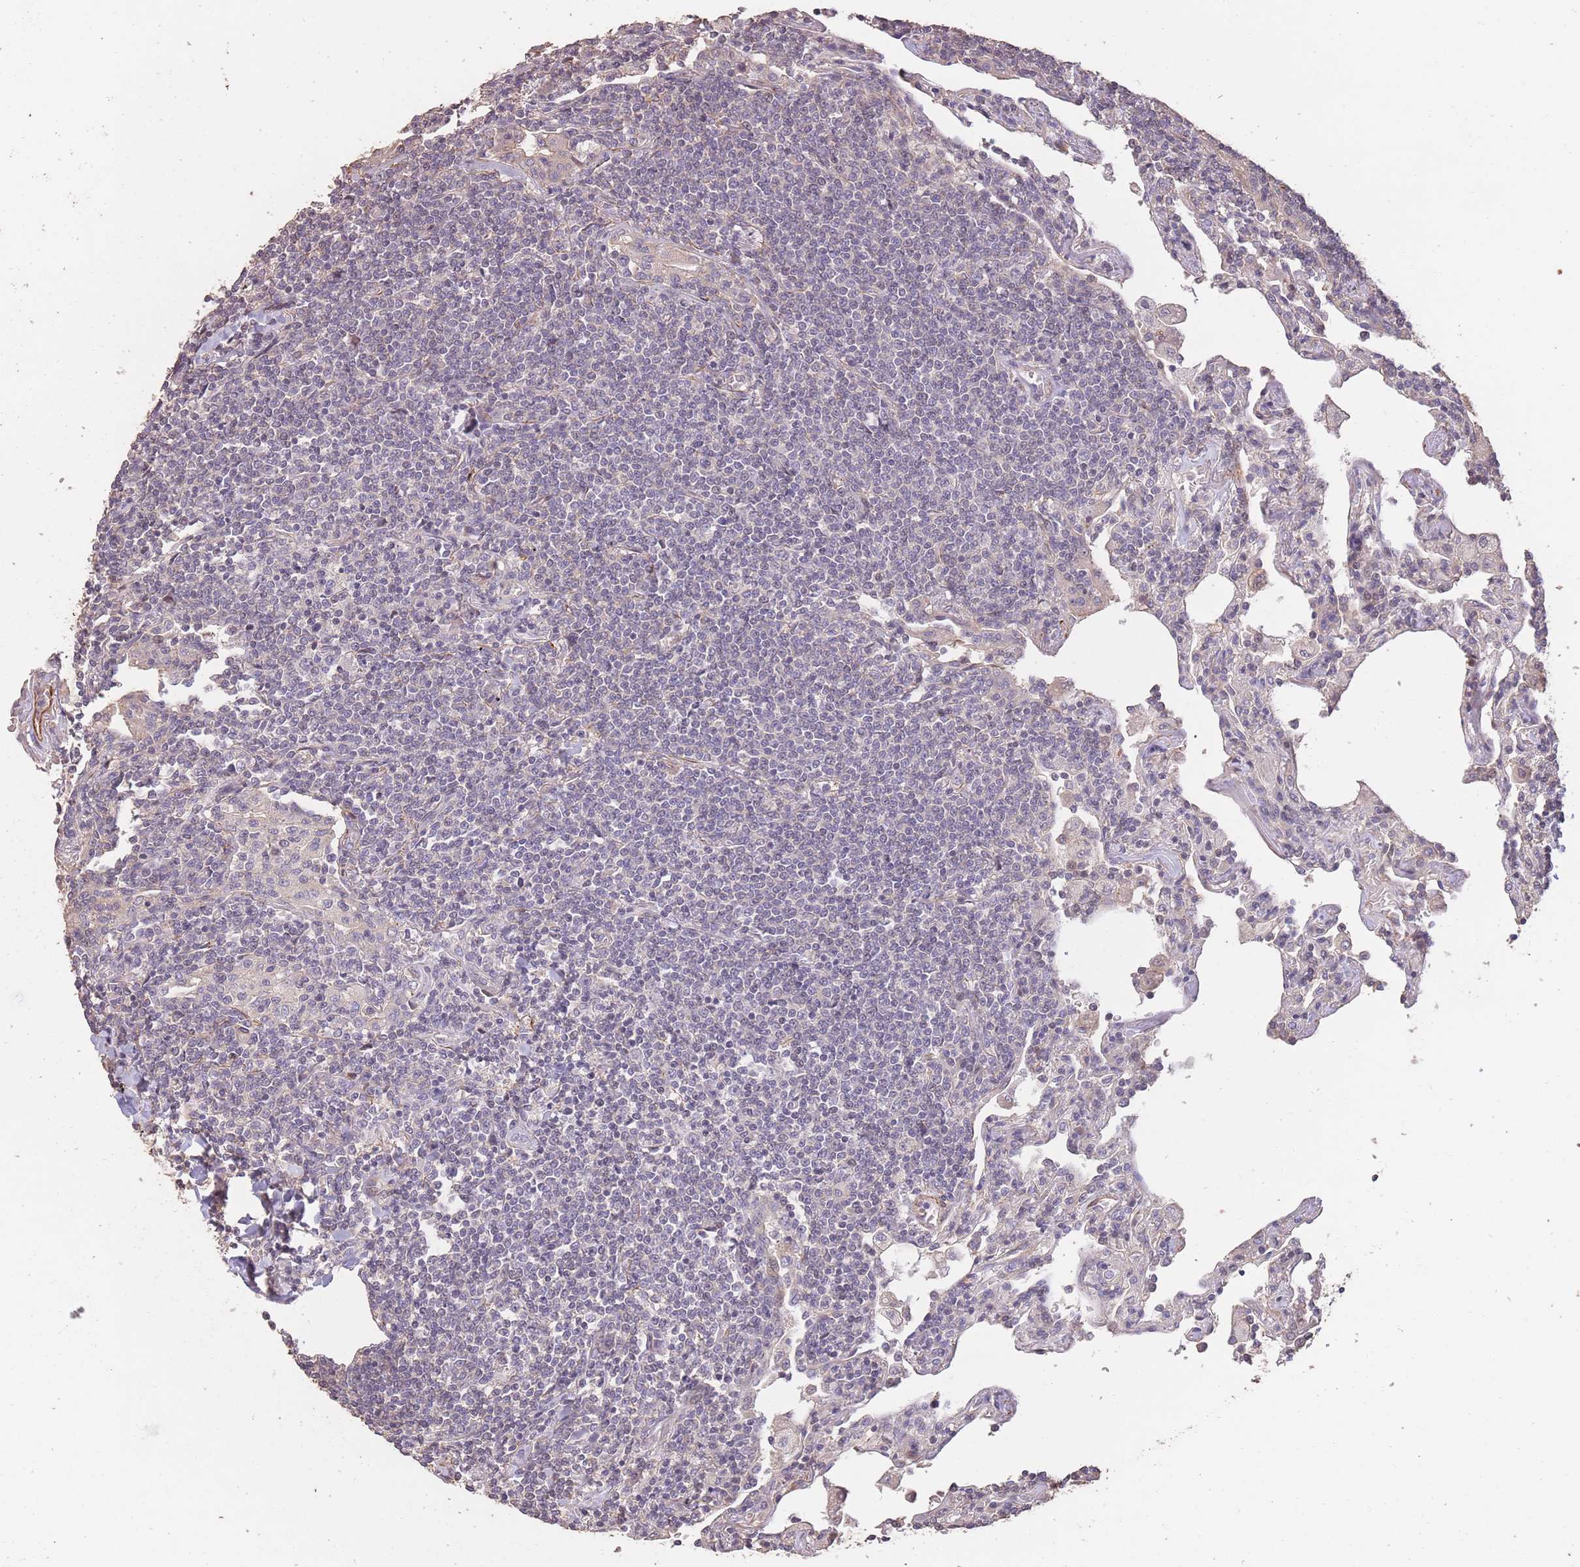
{"staining": {"intensity": "negative", "quantity": "none", "location": "none"}, "tissue": "lymphoma", "cell_type": "Tumor cells", "image_type": "cancer", "snomed": [{"axis": "morphology", "description": "Malignant lymphoma, non-Hodgkin's type, Low grade"}, {"axis": "topography", "description": "Lung"}], "caption": "DAB (3,3'-diaminobenzidine) immunohistochemical staining of human malignant lymphoma, non-Hodgkin's type (low-grade) exhibits no significant expression in tumor cells.", "gene": "NLRC4", "patient": {"sex": "female", "age": 71}}